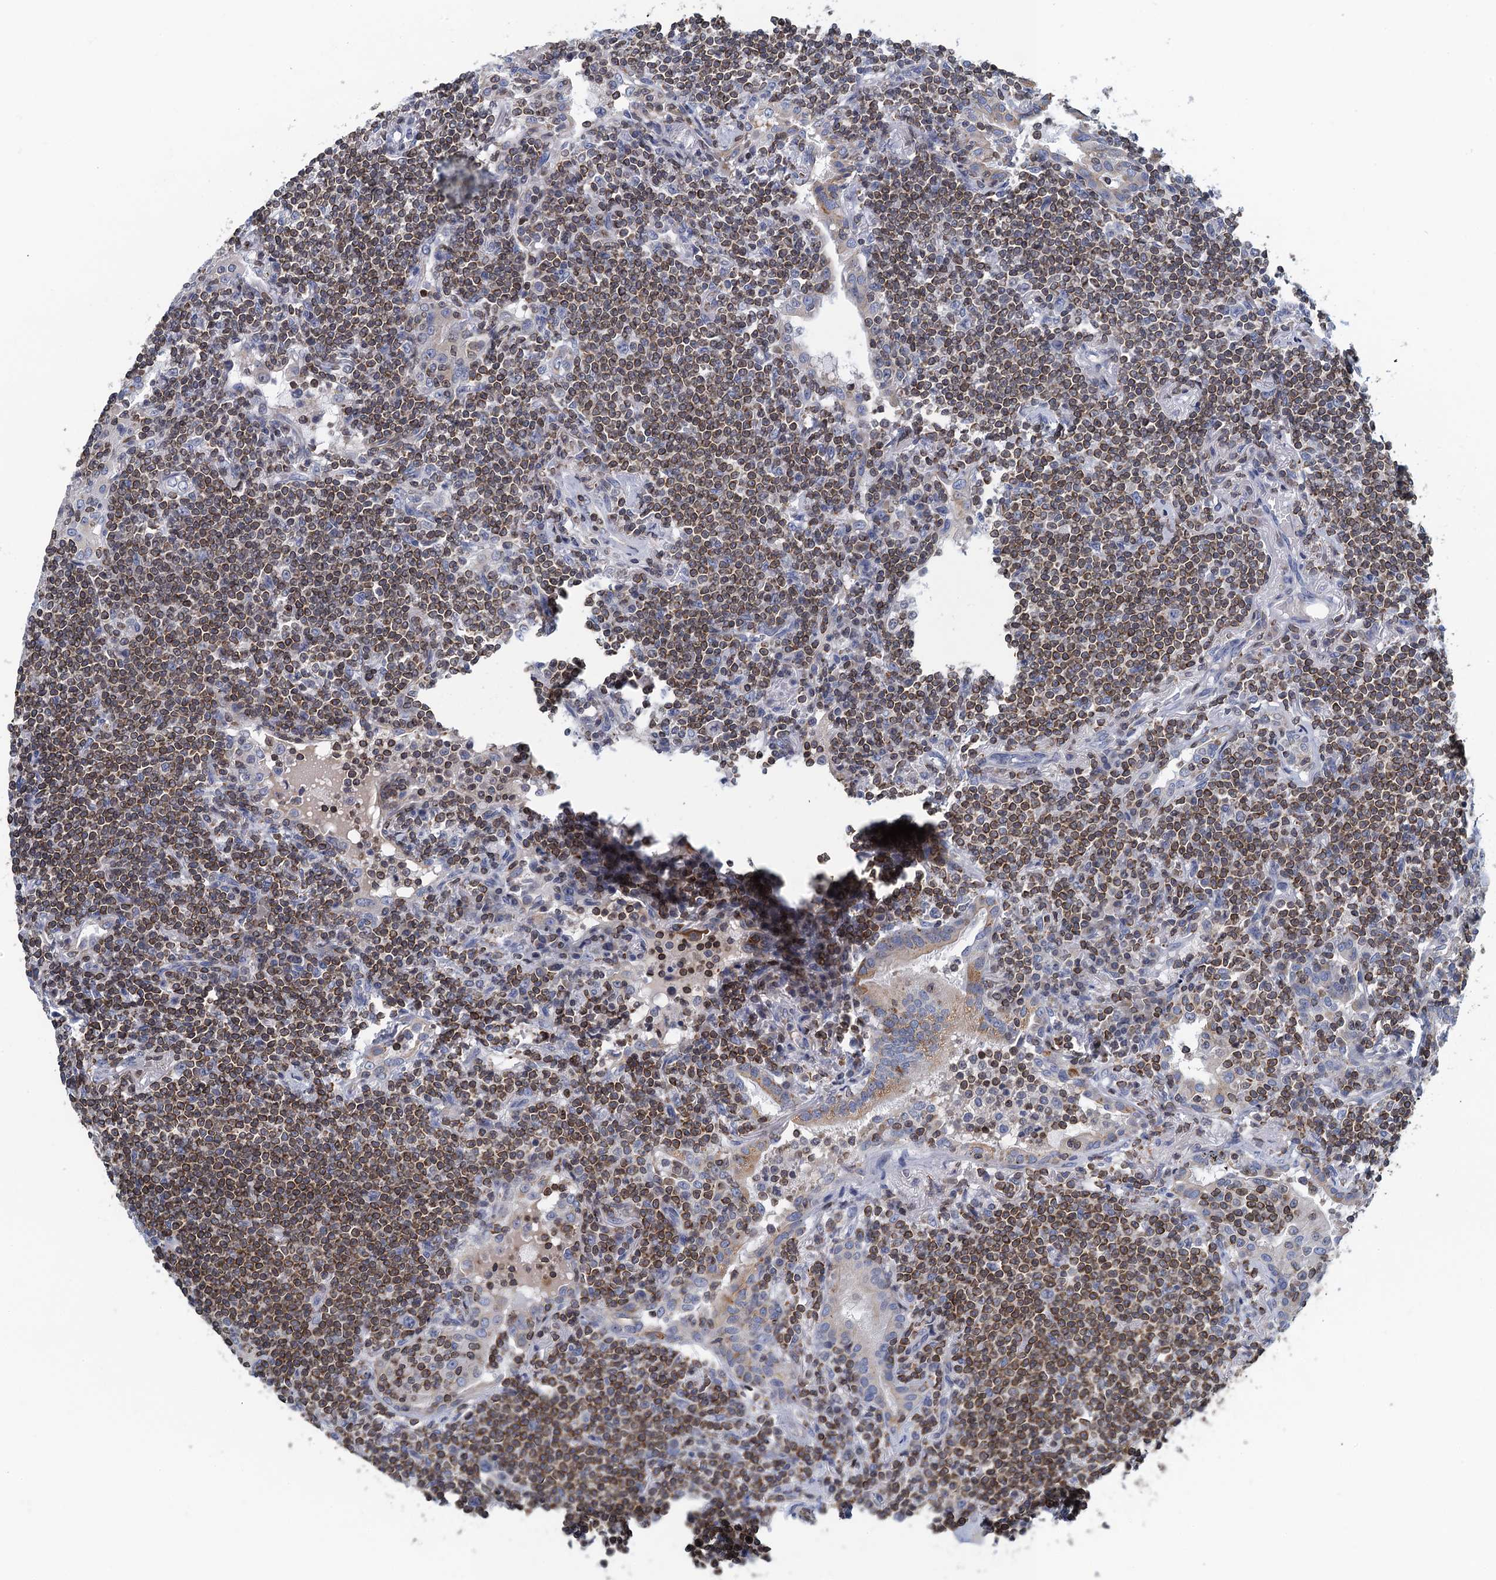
{"staining": {"intensity": "moderate", "quantity": ">75%", "location": "cytoplasmic/membranous"}, "tissue": "lymphoma", "cell_type": "Tumor cells", "image_type": "cancer", "snomed": [{"axis": "morphology", "description": "Malignant lymphoma, non-Hodgkin's type, Low grade"}, {"axis": "topography", "description": "Lung"}], "caption": "This photomicrograph shows IHC staining of malignant lymphoma, non-Hodgkin's type (low-grade), with medium moderate cytoplasmic/membranous staining in about >75% of tumor cells.", "gene": "TRAF3IP3", "patient": {"sex": "female", "age": 71}}